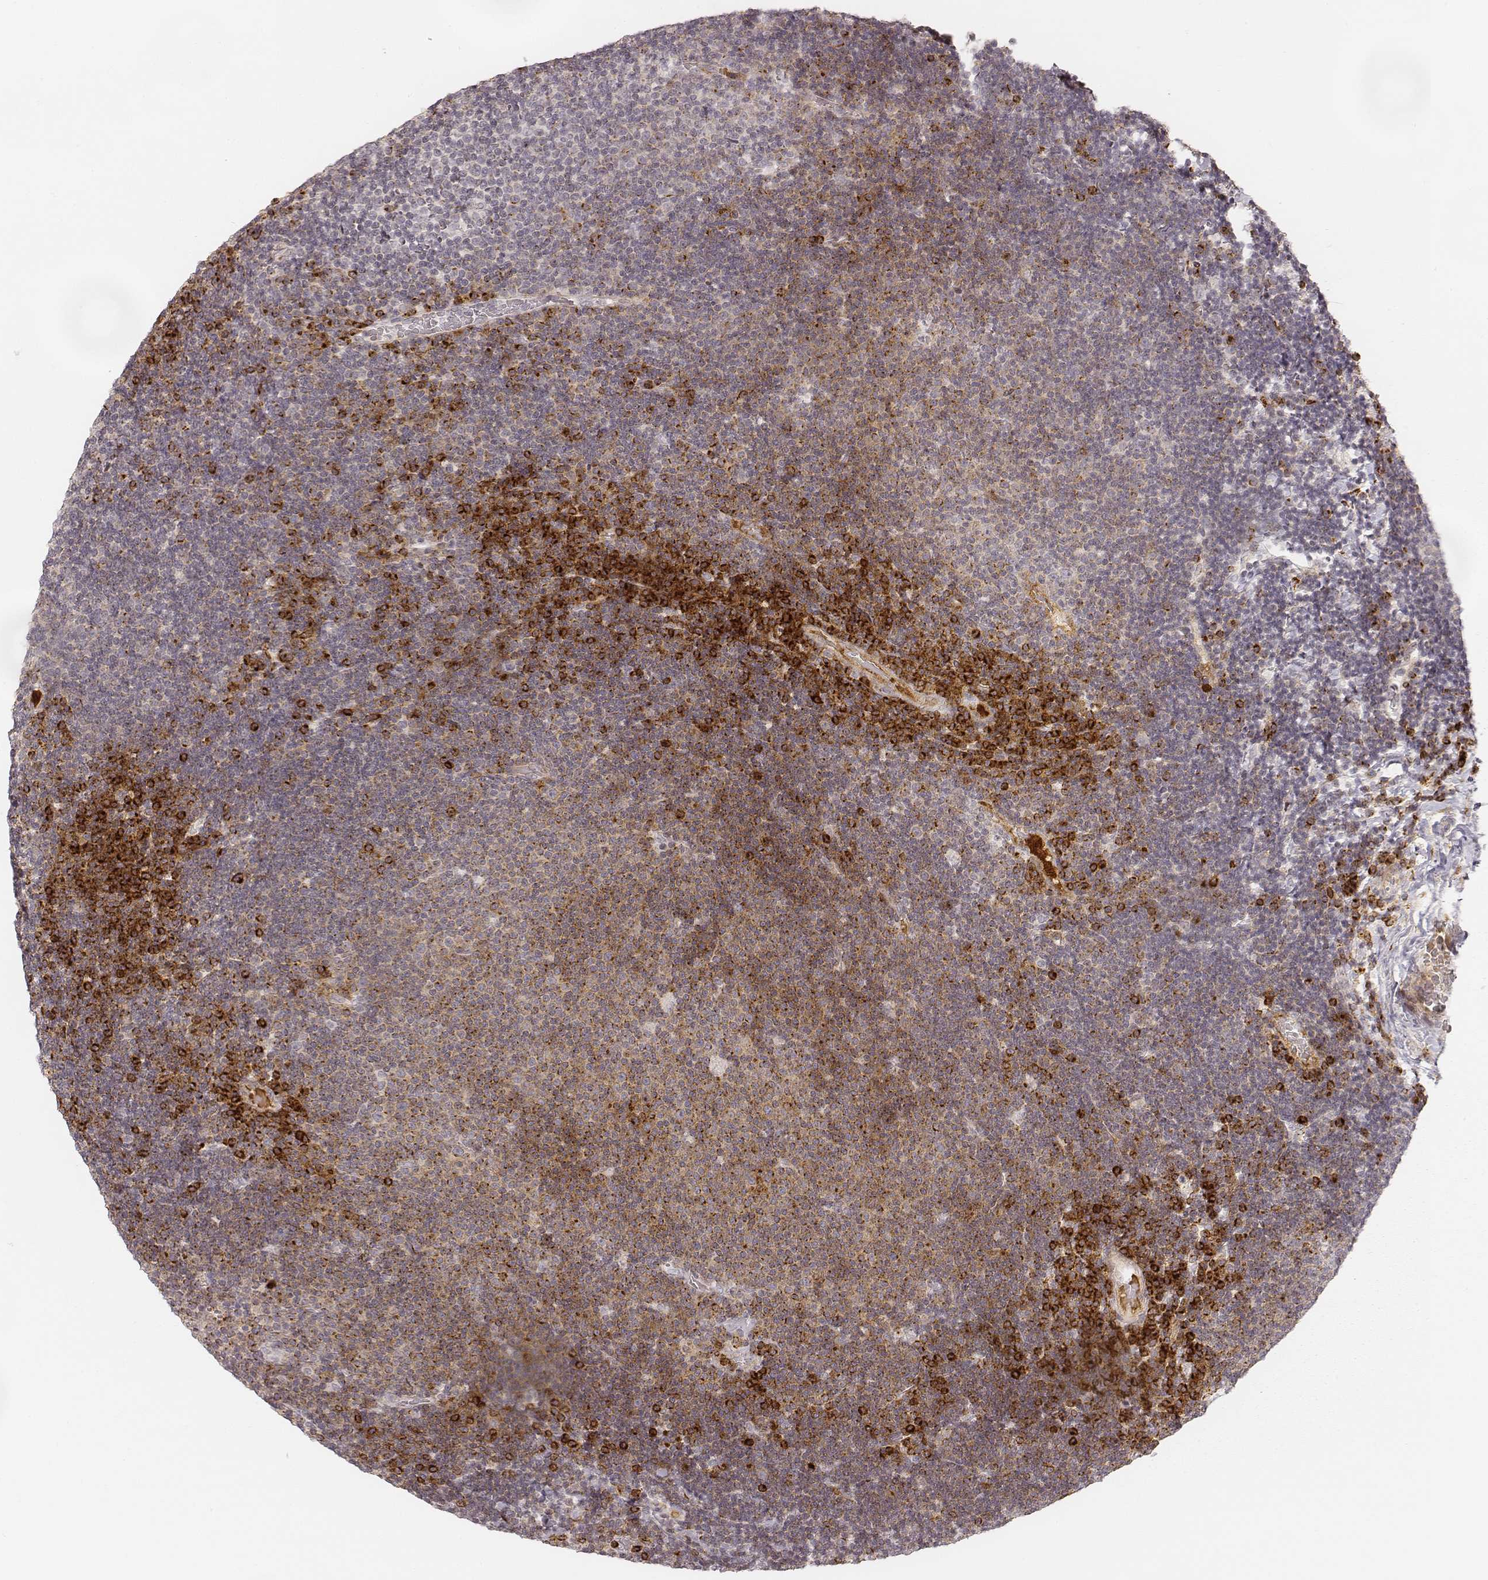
{"staining": {"intensity": "strong", "quantity": "25%-75%", "location": "cytoplasmic/membranous"}, "tissue": "lymphoma", "cell_type": "Tumor cells", "image_type": "cancer", "snomed": [{"axis": "morphology", "description": "Malignant lymphoma, non-Hodgkin's type, Low grade"}, {"axis": "topography", "description": "Brain"}], "caption": "Brown immunohistochemical staining in malignant lymphoma, non-Hodgkin's type (low-grade) exhibits strong cytoplasmic/membranous positivity in about 25%-75% of tumor cells.", "gene": "GORASP2", "patient": {"sex": "female", "age": 66}}